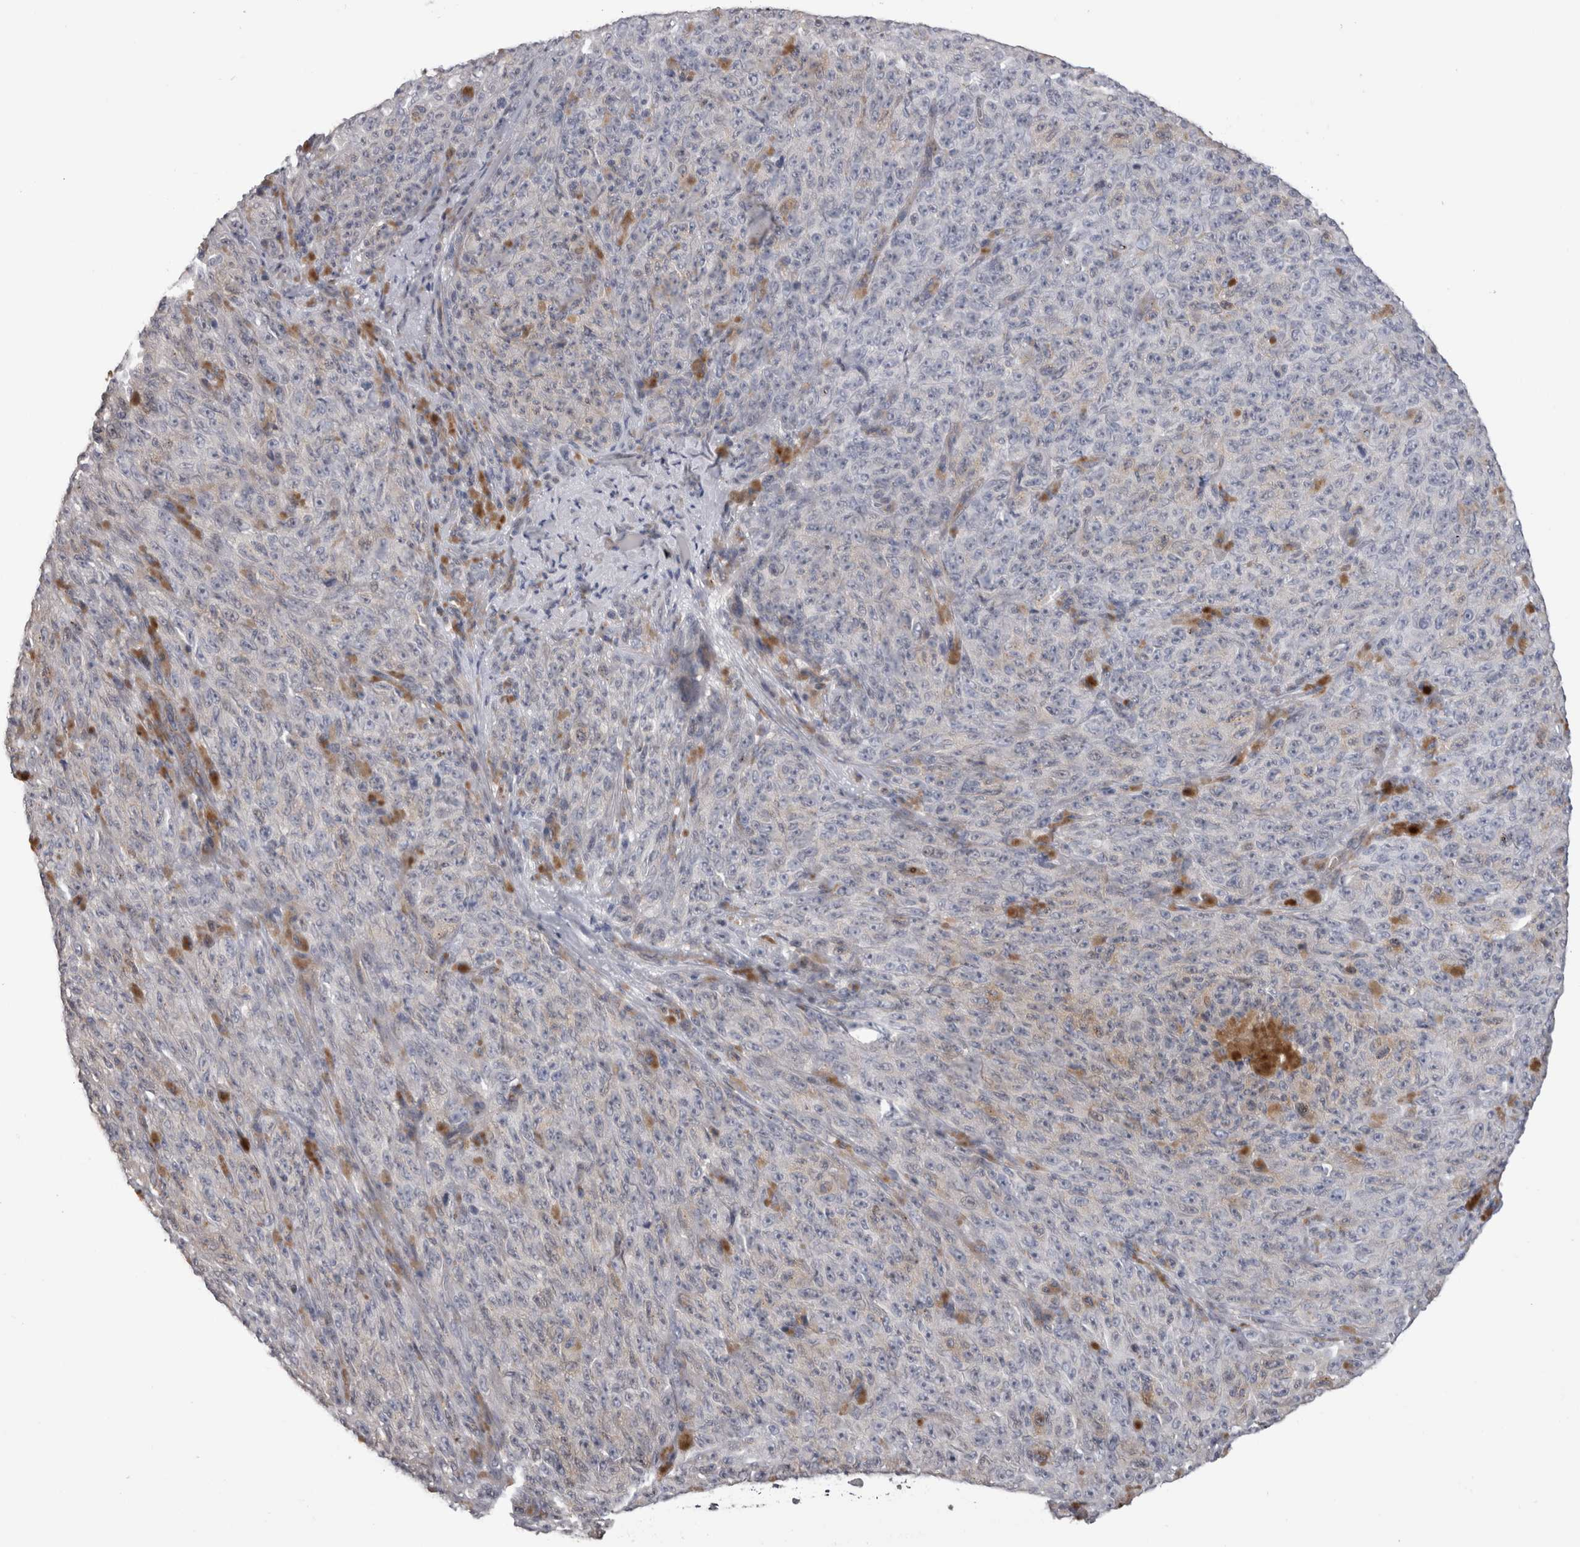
{"staining": {"intensity": "negative", "quantity": "none", "location": "none"}, "tissue": "melanoma", "cell_type": "Tumor cells", "image_type": "cancer", "snomed": [{"axis": "morphology", "description": "Malignant melanoma, NOS"}, {"axis": "topography", "description": "Skin"}], "caption": "High magnification brightfield microscopy of malignant melanoma stained with DAB (brown) and counterstained with hematoxylin (blue): tumor cells show no significant positivity.", "gene": "STC1", "patient": {"sex": "female", "age": 82}}